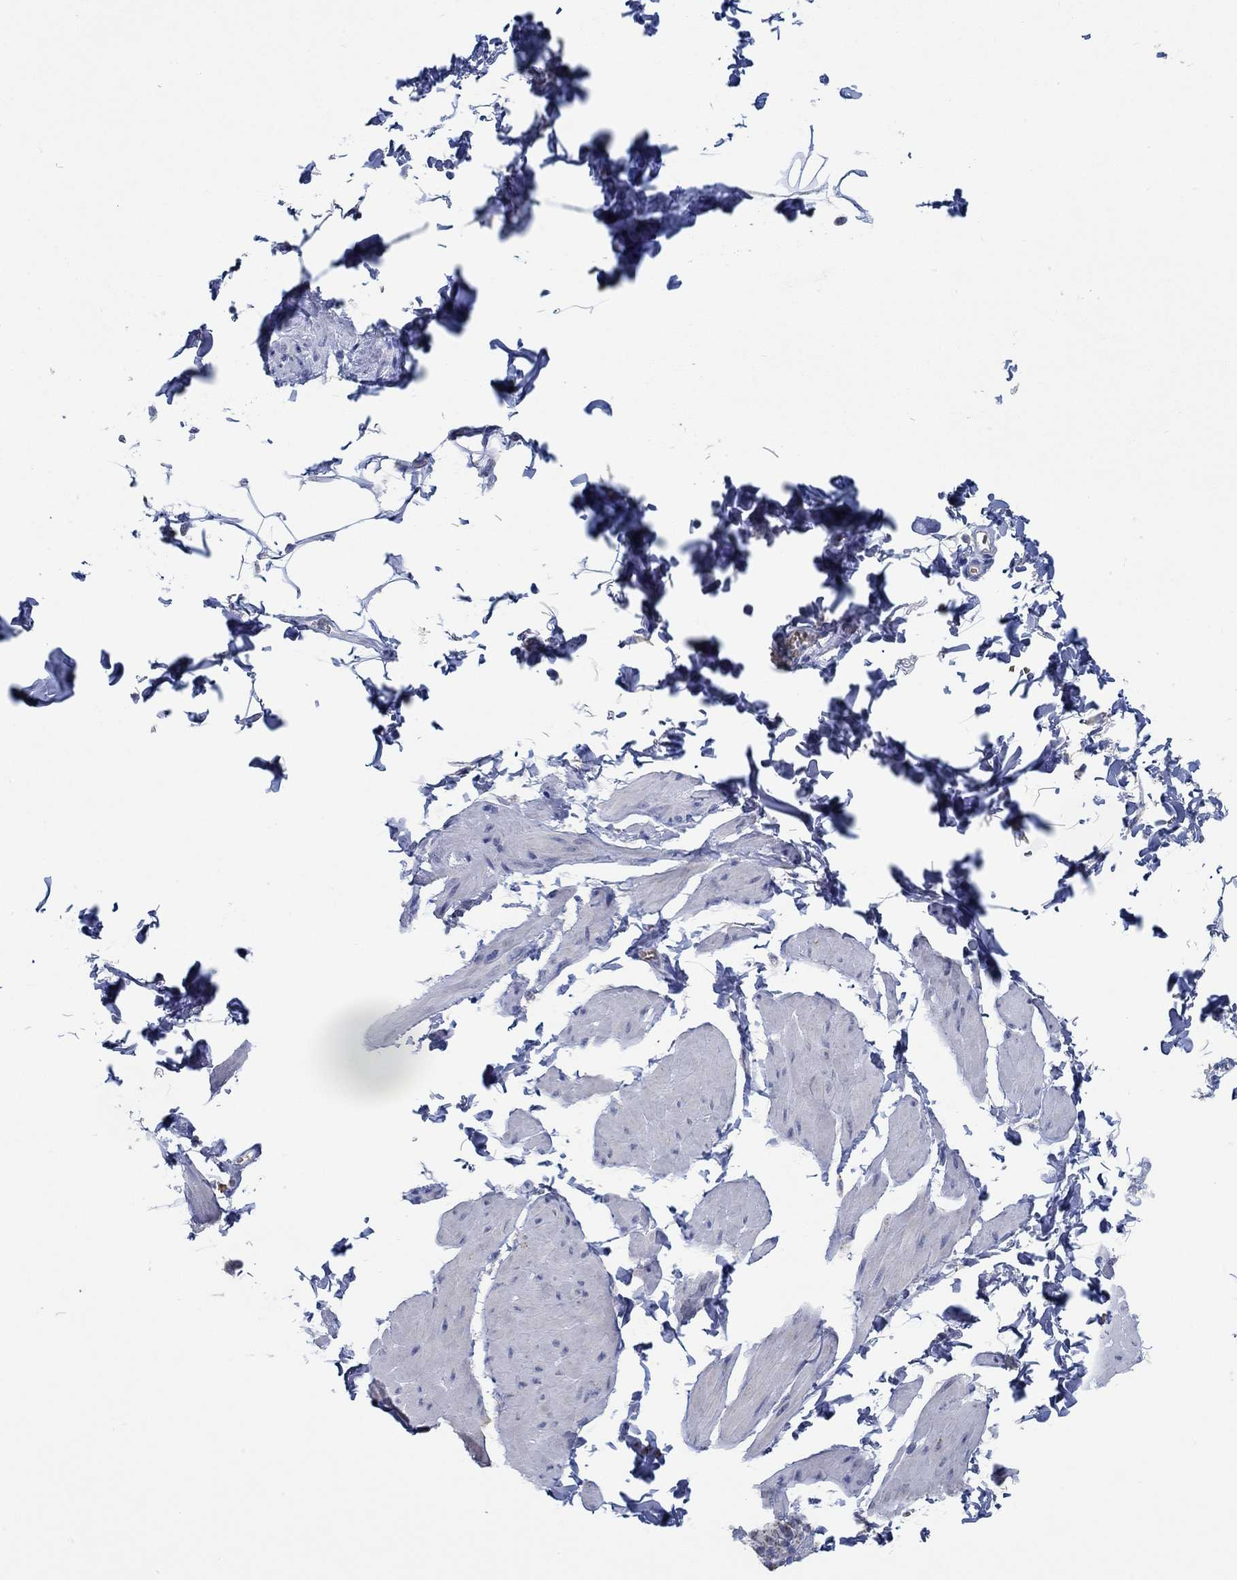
{"staining": {"intensity": "negative", "quantity": "none", "location": "none"}, "tissue": "smooth muscle", "cell_type": "Smooth muscle cells", "image_type": "normal", "snomed": [{"axis": "morphology", "description": "Normal tissue, NOS"}, {"axis": "topography", "description": "Adipose tissue"}, {"axis": "topography", "description": "Smooth muscle"}, {"axis": "topography", "description": "Peripheral nerve tissue"}], "caption": "The image exhibits no significant positivity in smooth muscle cells of smooth muscle.", "gene": "GLOD5", "patient": {"sex": "male", "age": 83}}